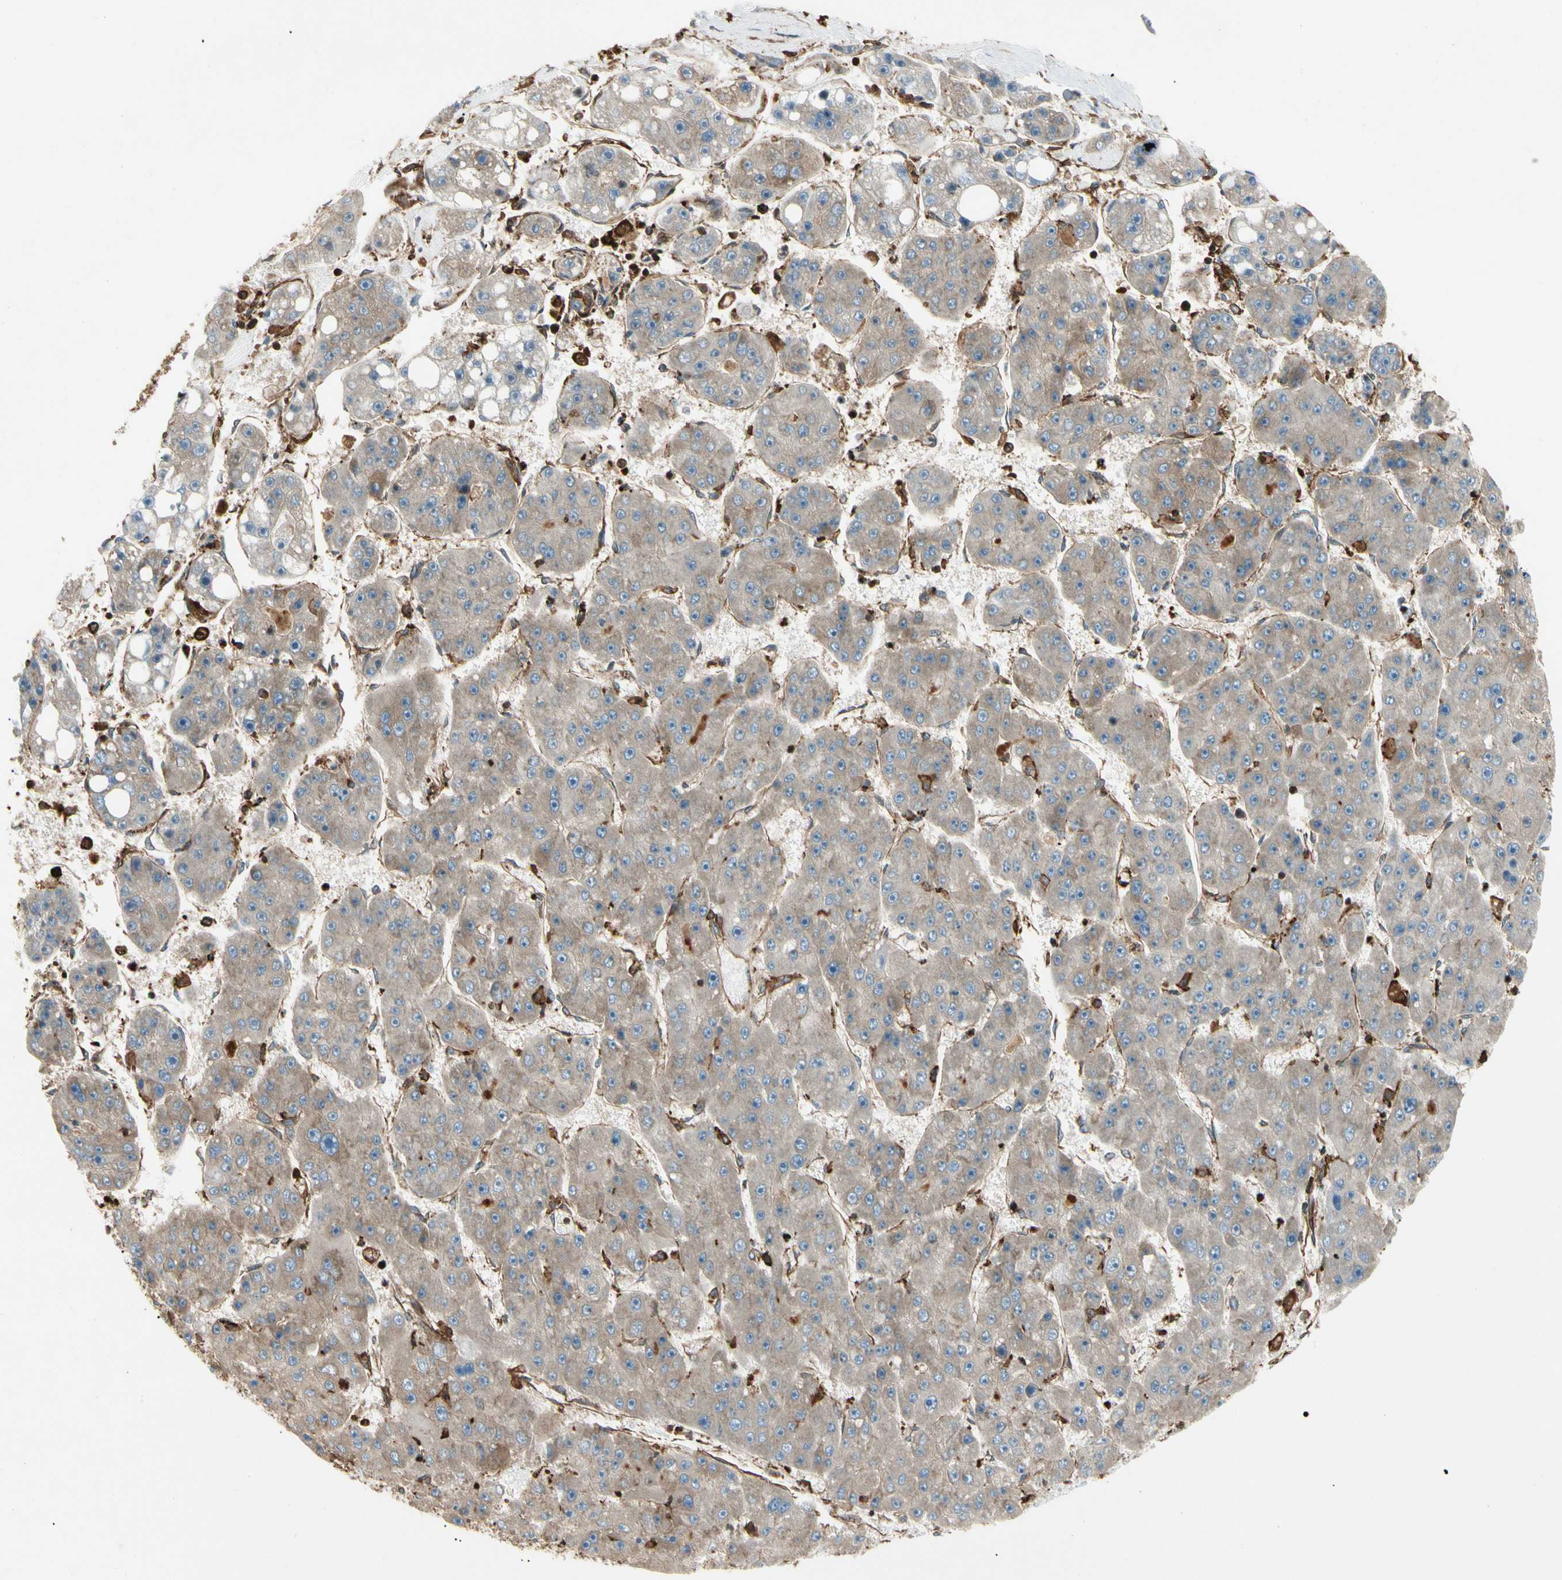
{"staining": {"intensity": "moderate", "quantity": ">75%", "location": "cytoplasmic/membranous"}, "tissue": "liver cancer", "cell_type": "Tumor cells", "image_type": "cancer", "snomed": [{"axis": "morphology", "description": "Carcinoma, Hepatocellular, NOS"}, {"axis": "topography", "description": "Liver"}], "caption": "Immunohistochemistry of human hepatocellular carcinoma (liver) shows medium levels of moderate cytoplasmic/membranous expression in approximately >75% of tumor cells.", "gene": "ARPC2", "patient": {"sex": "female", "age": 61}}